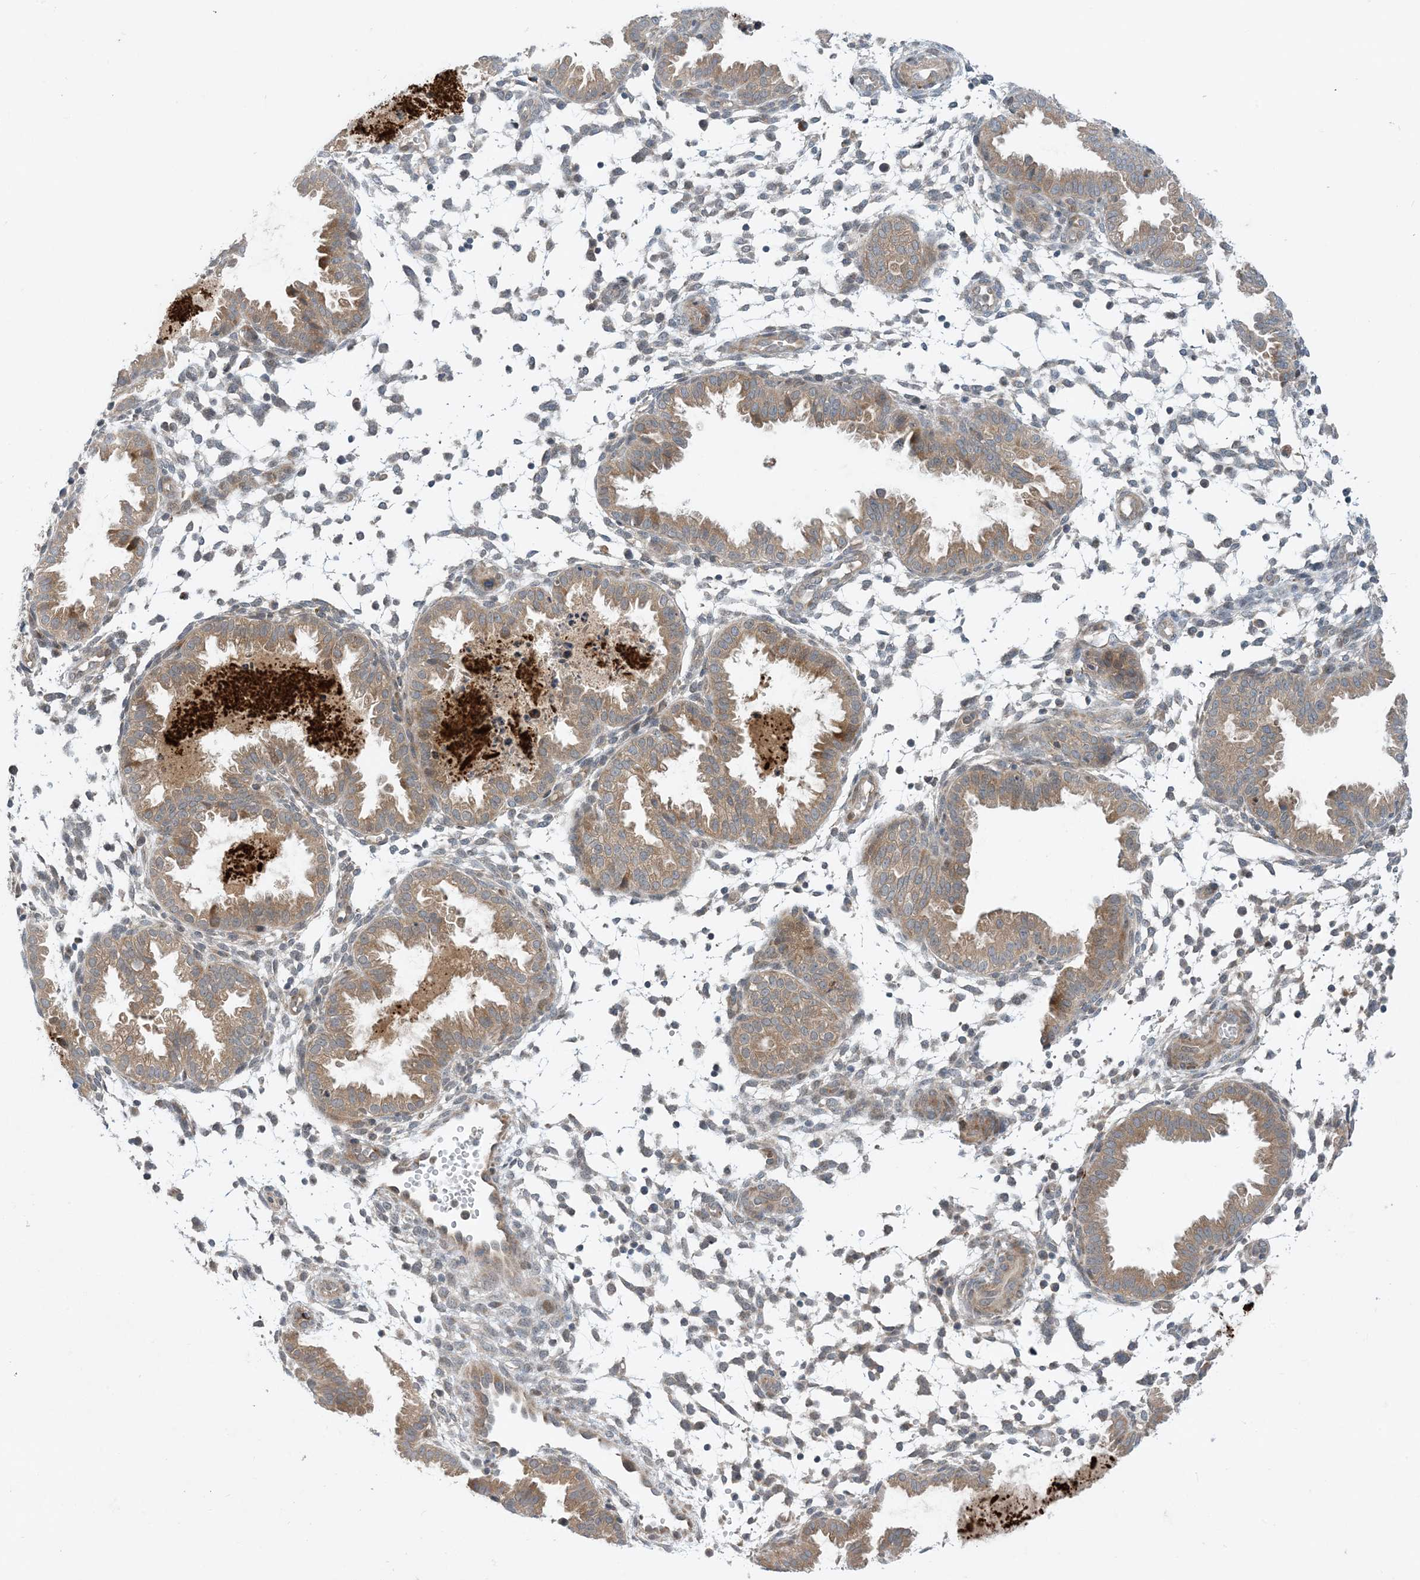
{"staining": {"intensity": "weak", "quantity": "<25%", "location": "cytoplasmic/membranous"}, "tissue": "endometrium", "cell_type": "Cells in endometrial stroma", "image_type": "normal", "snomed": [{"axis": "morphology", "description": "Normal tissue, NOS"}, {"axis": "topography", "description": "Endometrium"}], "caption": "The image exhibits no significant staining in cells in endometrial stroma of endometrium. (DAB immunohistochemistry with hematoxylin counter stain).", "gene": "PHOSPHO2", "patient": {"sex": "female", "age": 33}}